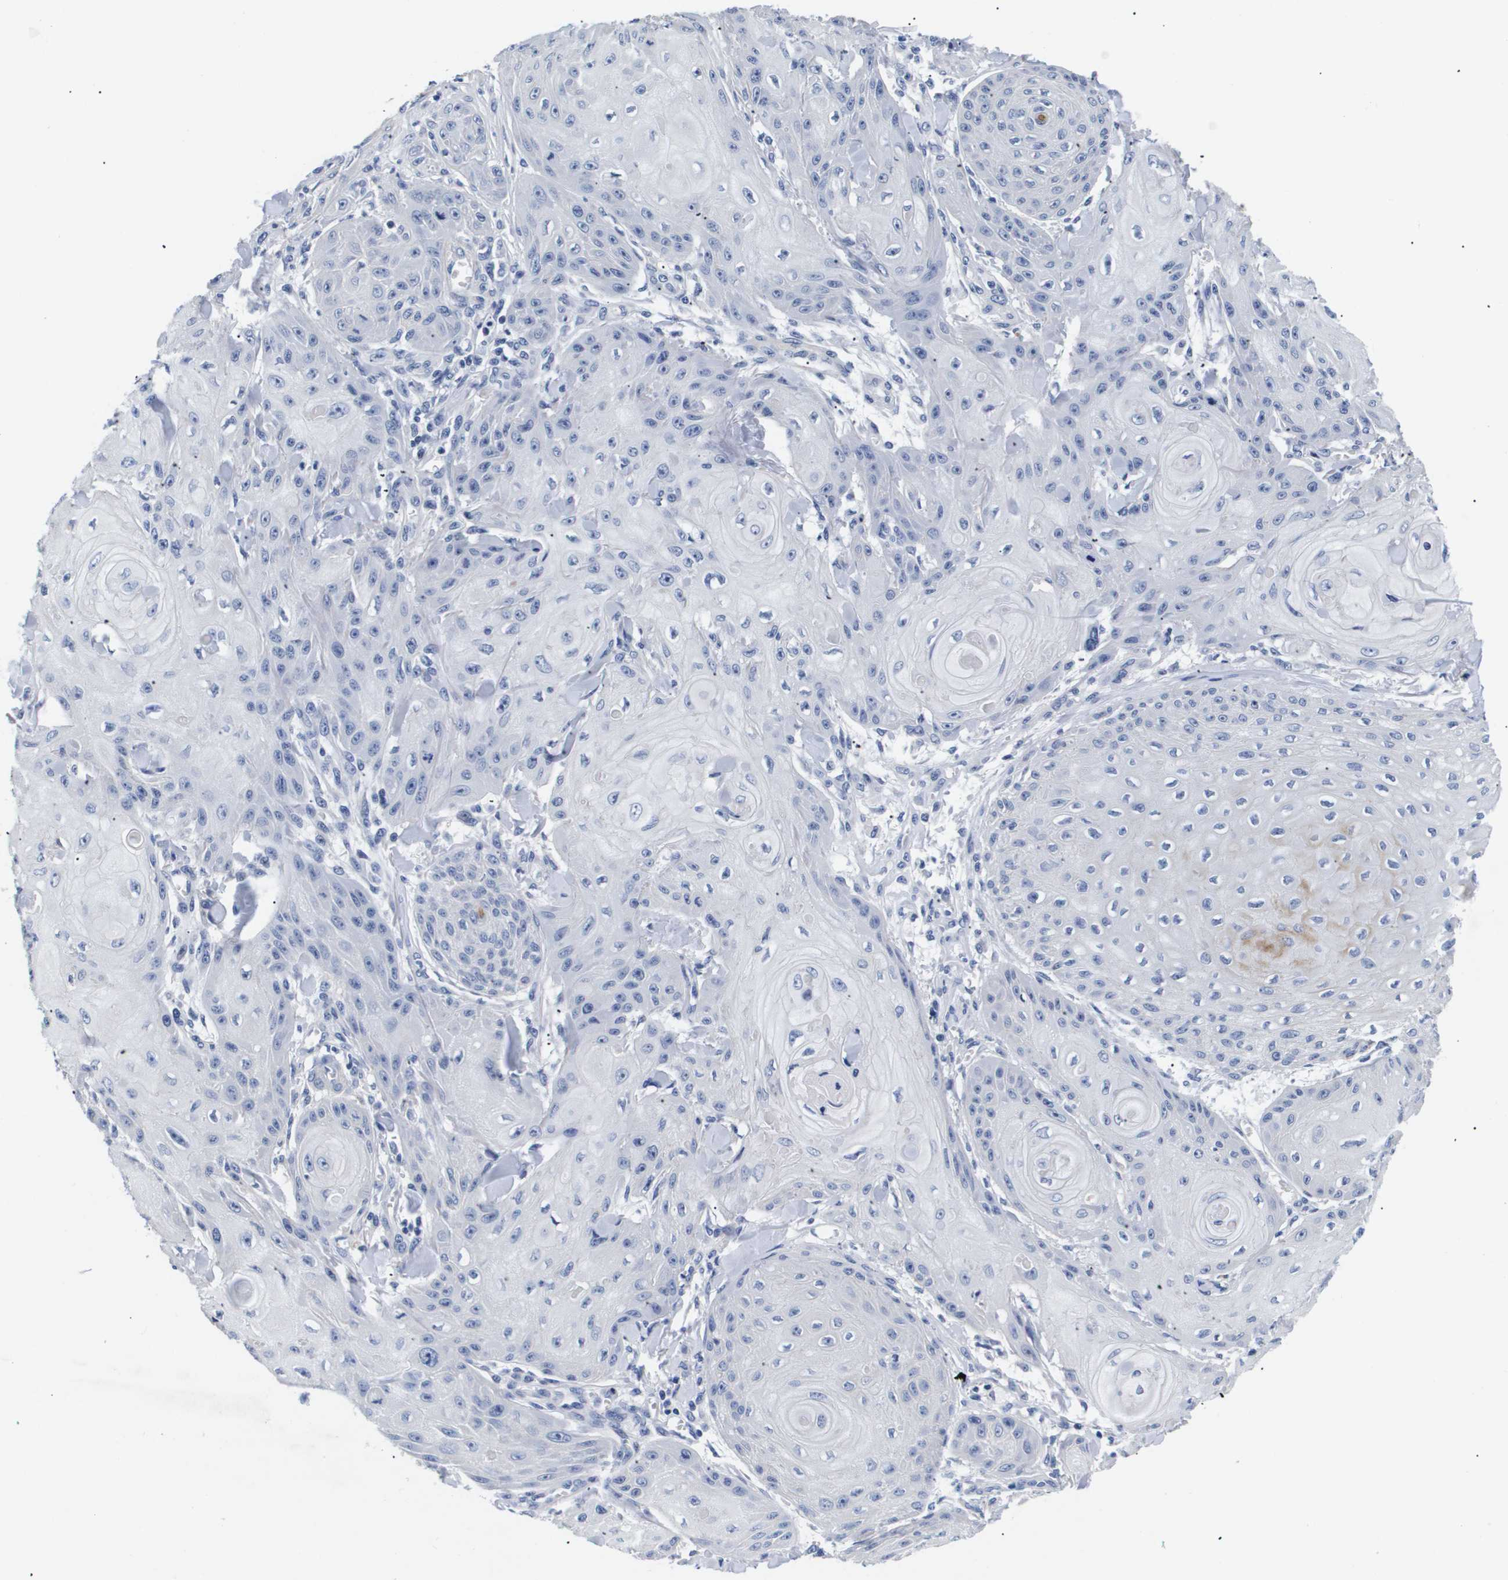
{"staining": {"intensity": "negative", "quantity": "none", "location": "none"}, "tissue": "skin cancer", "cell_type": "Tumor cells", "image_type": "cancer", "snomed": [{"axis": "morphology", "description": "Squamous cell carcinoma, NOS"}, {"axis": "topography", "description": "Skin"}], "caption": "Tumor cells show no significant protein positivity in squamous cell carcinoma (skin).", "gene": "ATP6V0A4", "patient": {"sex": "male", "age": 74}}